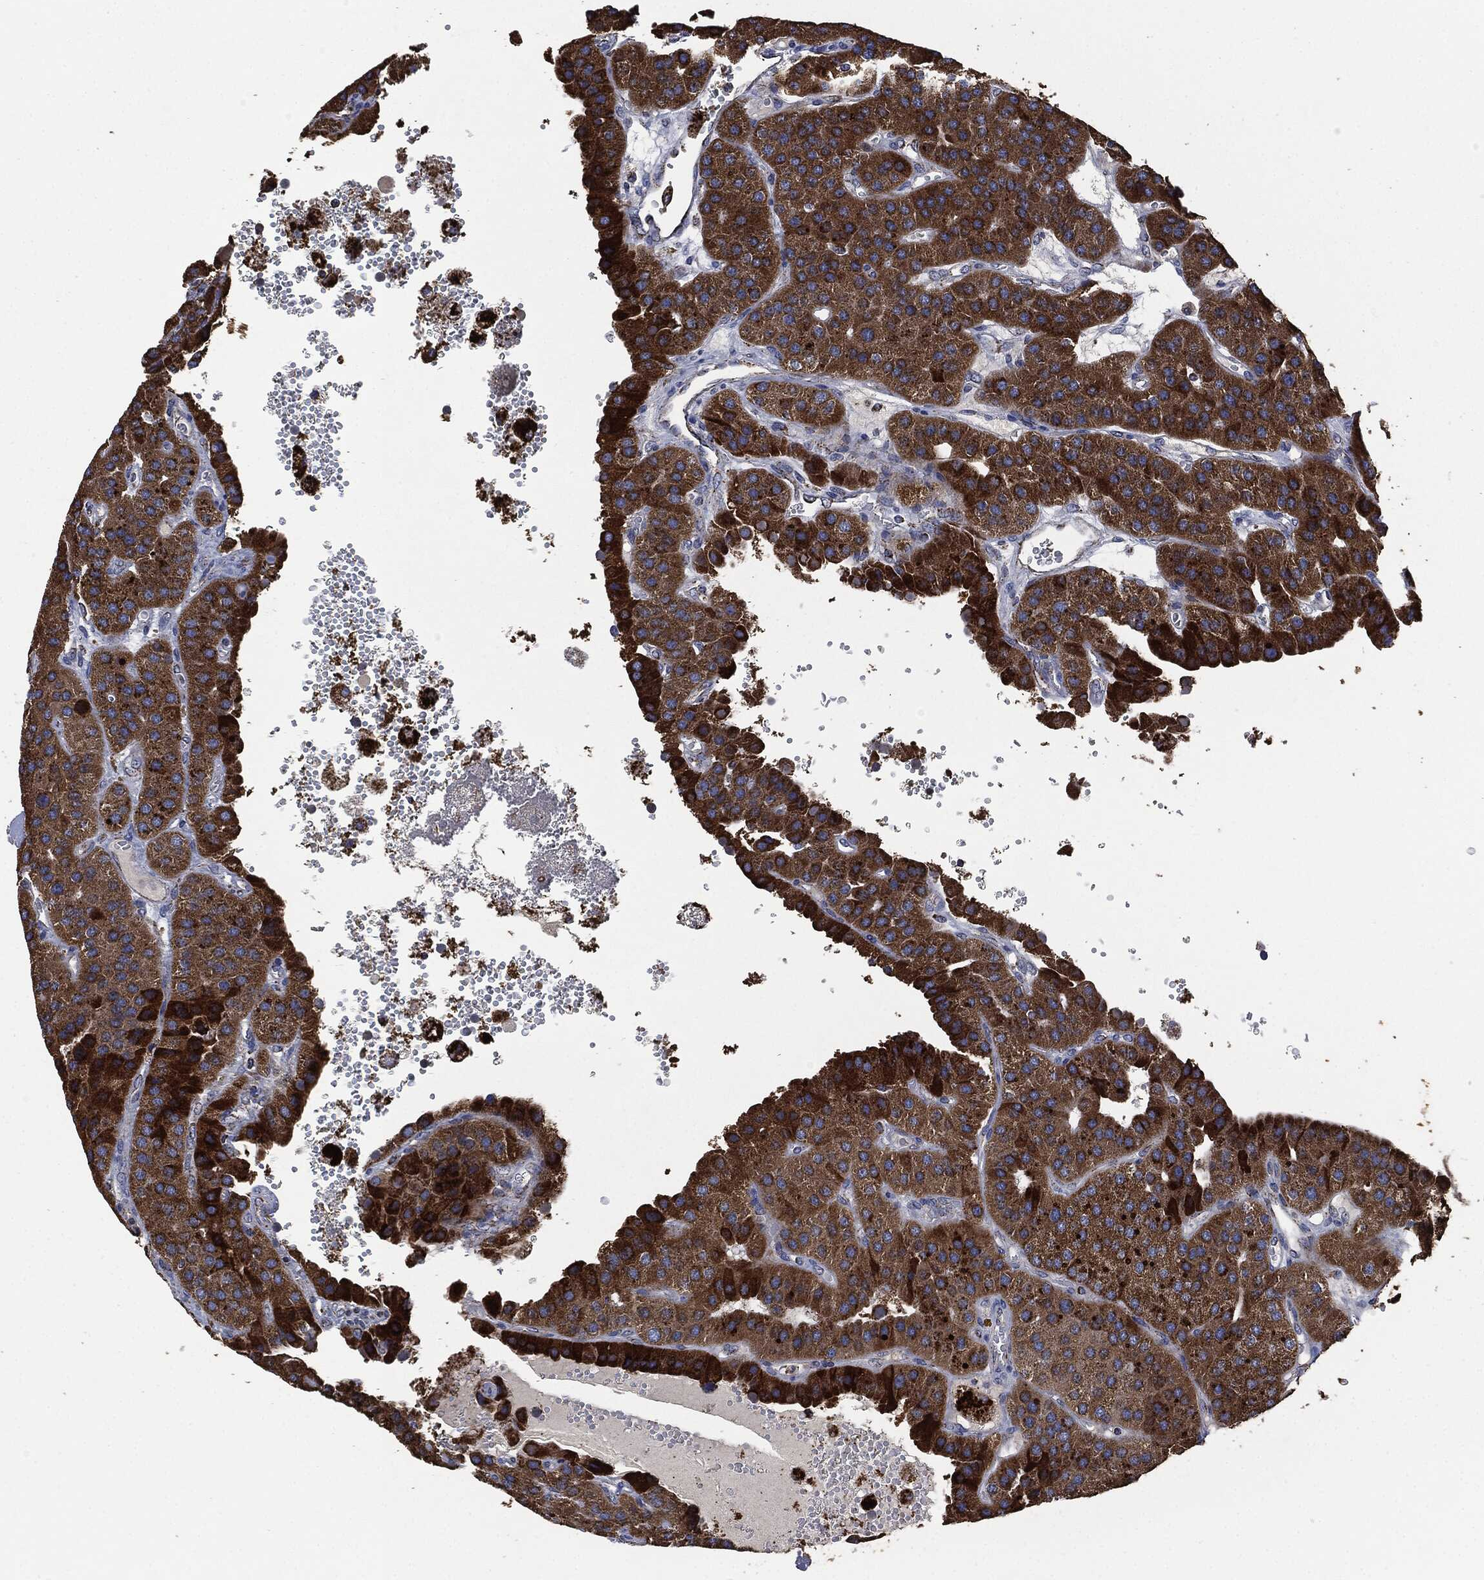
{"staining": {"intensity": "strong", "quantity": ">75%", "location": "cytoplasmic/membranous"}, "tissue": "parathyroid gland", "cell_type": "Glandular cells", "image_type": "normal", "snomed": [{"axis": "morphology", "description": "Normal tissue, NOS"}, {"axis": "morphology", "description": "Adenoma, NOS"}, {"axis": "topography", "description": "Parathyroid gland"}], "caption": "Brown immunohistochemical staining in benign parathyroid gland exhibits strong cytoplasmic/membranous expression in about >75% of glandular cells.", "gene": "RYK", "patient": {"sex": "female", "age": 86}}